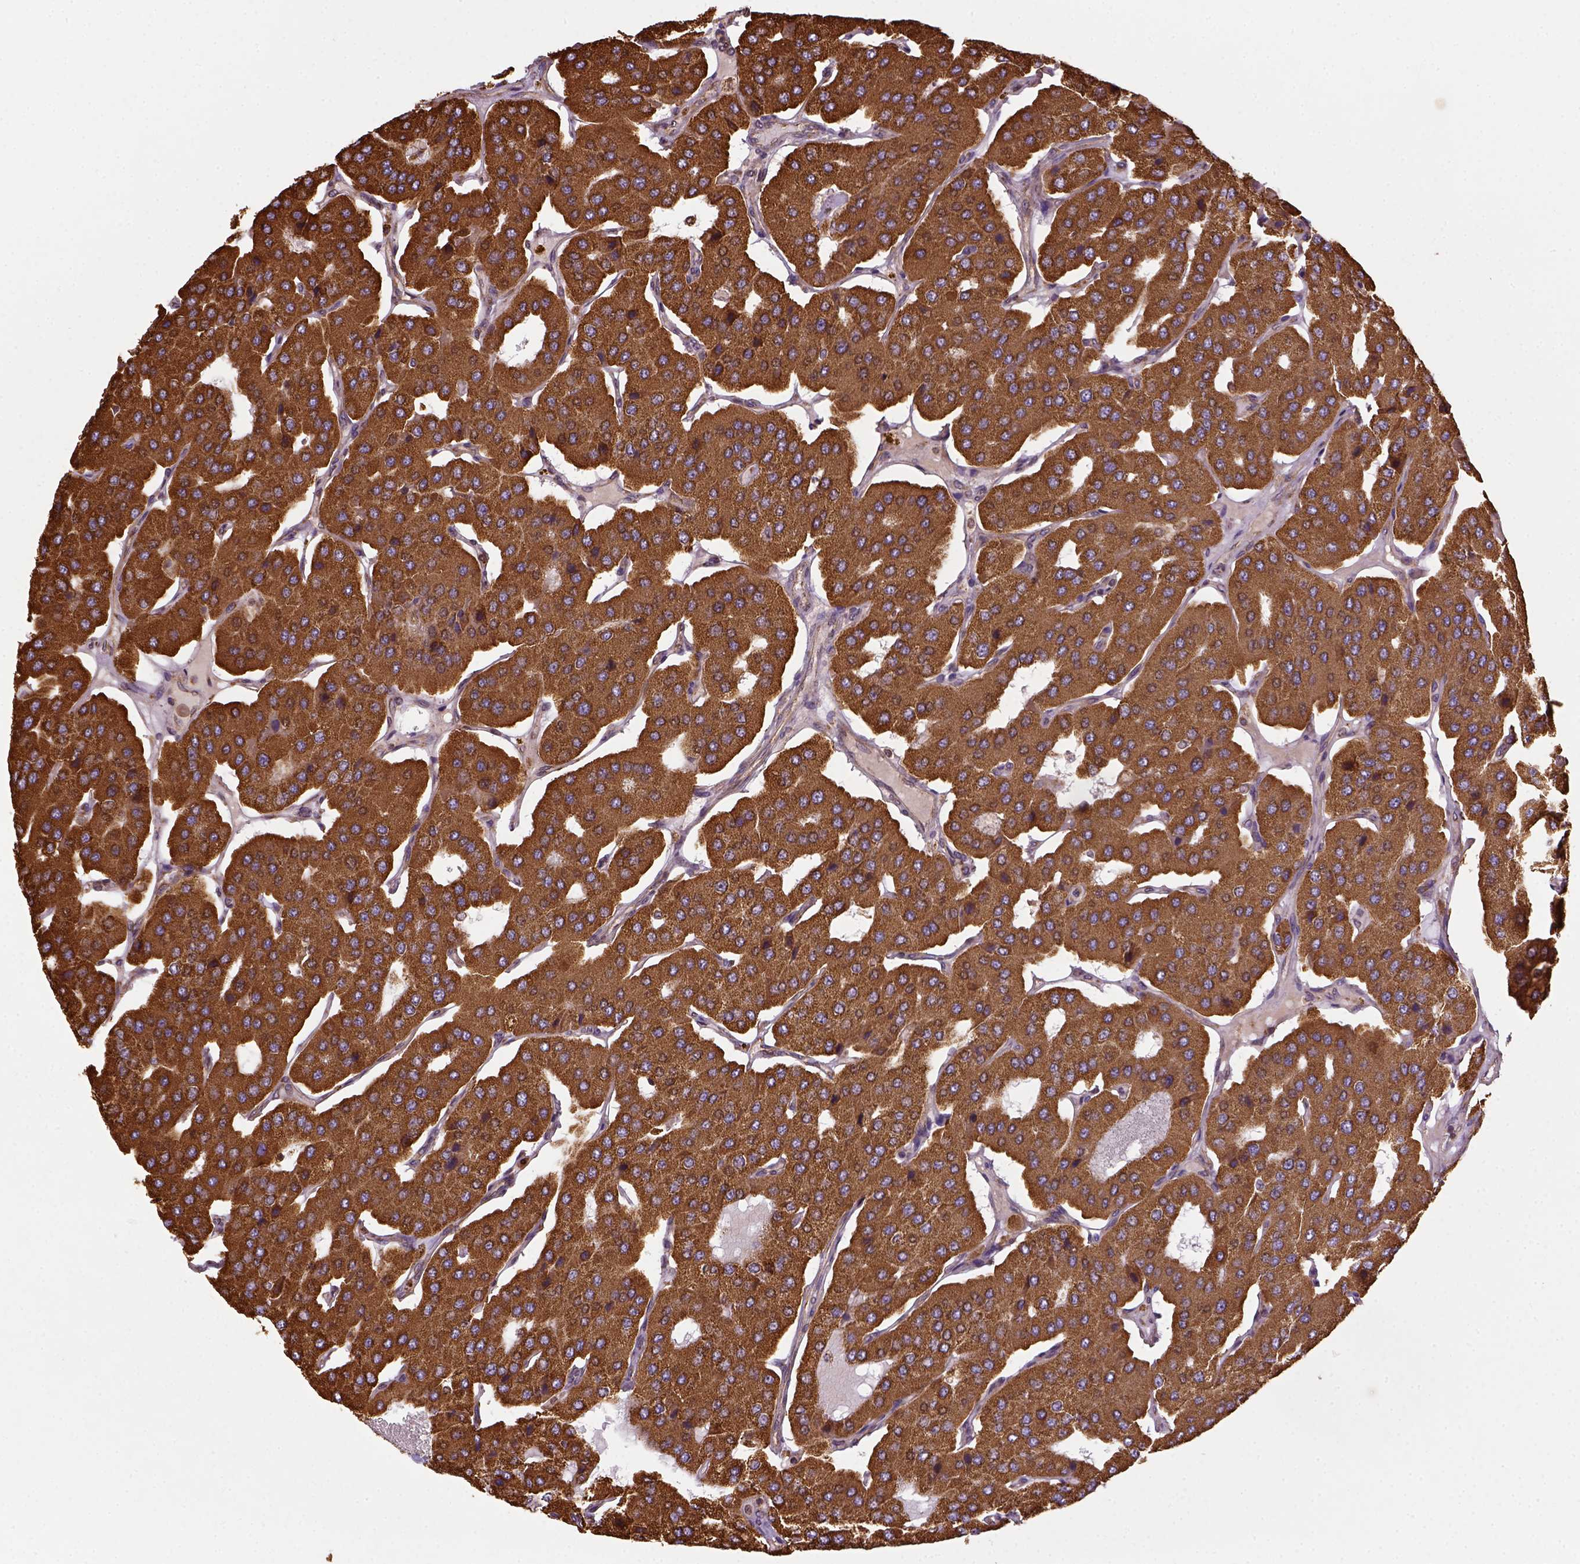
{"staining": {"intensity": "strong", "quantity": ">75%", "location": "cytoplasmic/membranous"}, "tissue": "parathyroid gland", "cell_type": "Glandular cells", "image_type": "normal", "snomed": [{"axis": "morphology", "description": "Normal tissue, NOS"}, {"axis": "morphology", "description": "Adenoma, NOS"}, {"axis": "topography", "description": "Parathyroid gland"}], "caption": "Immunohistochemical staining of unremarkable human parathyroid gland displays strong cytoplasmic/membranous protein expression in about >75% of glandular cells.", "gene": "MAPK8IP3", "patient": {"sex": "female", "age": 86}}